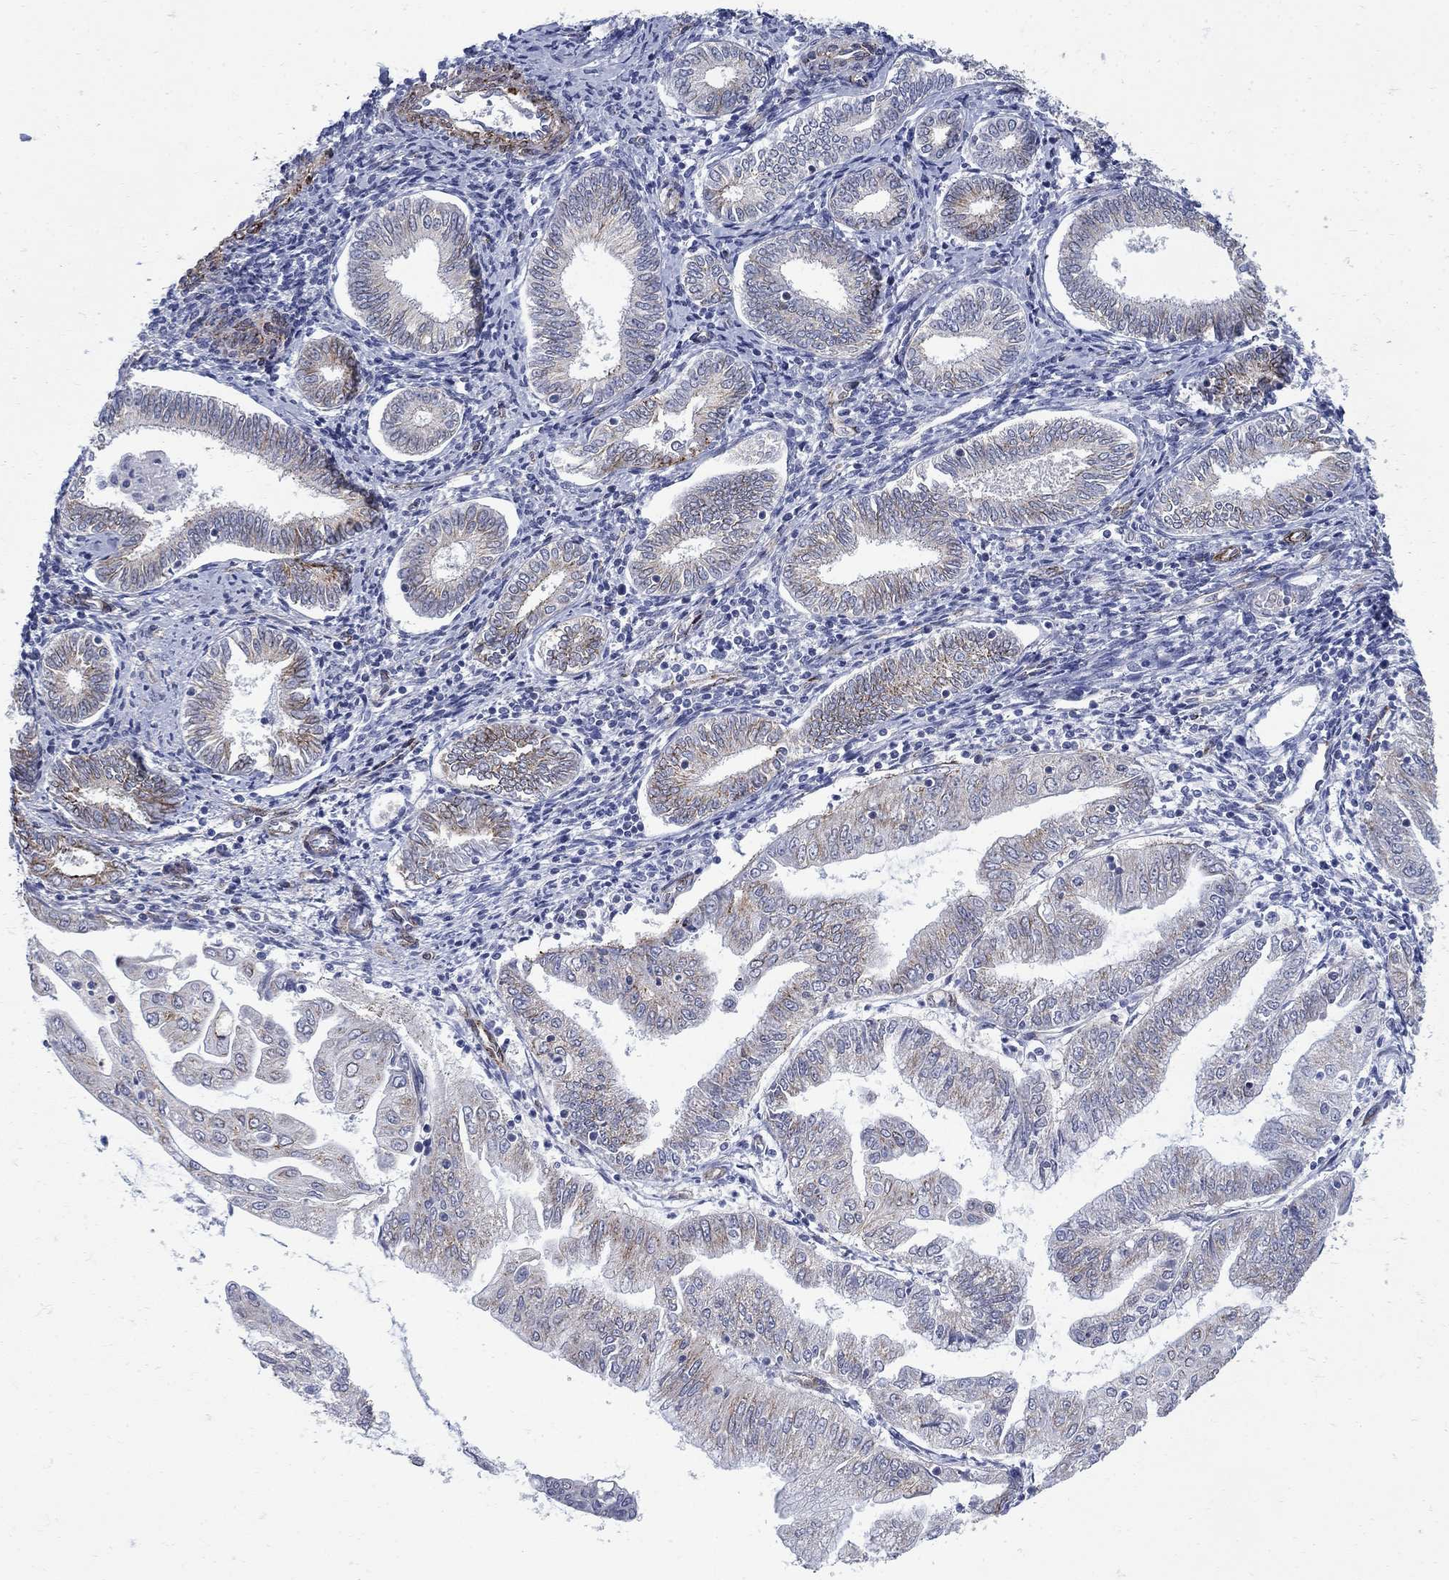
{"staining": {"intensity": "moderate", "quantity": "25%-75%", "location": "cytoplasmic/membranous"}, "tissue": "endometrial cancer", "cell_type": "Tumor cells", "image_type": "cancer", "snomed": [{"axis": "morphology", "description": "Adenocarcinoma, NOS"}, {"axis": "topography", "description": "Endometrium"}], "caption": "Adenocarcinoma (endometrial) tissue demonstrates moderate cytoplasmic/membranous positivity in about 25%-75% of tumor cells, visualized by immunohistochemistry.", "gene": "SEPTIN8", "patient": {"sex": "female", "age": 56}}